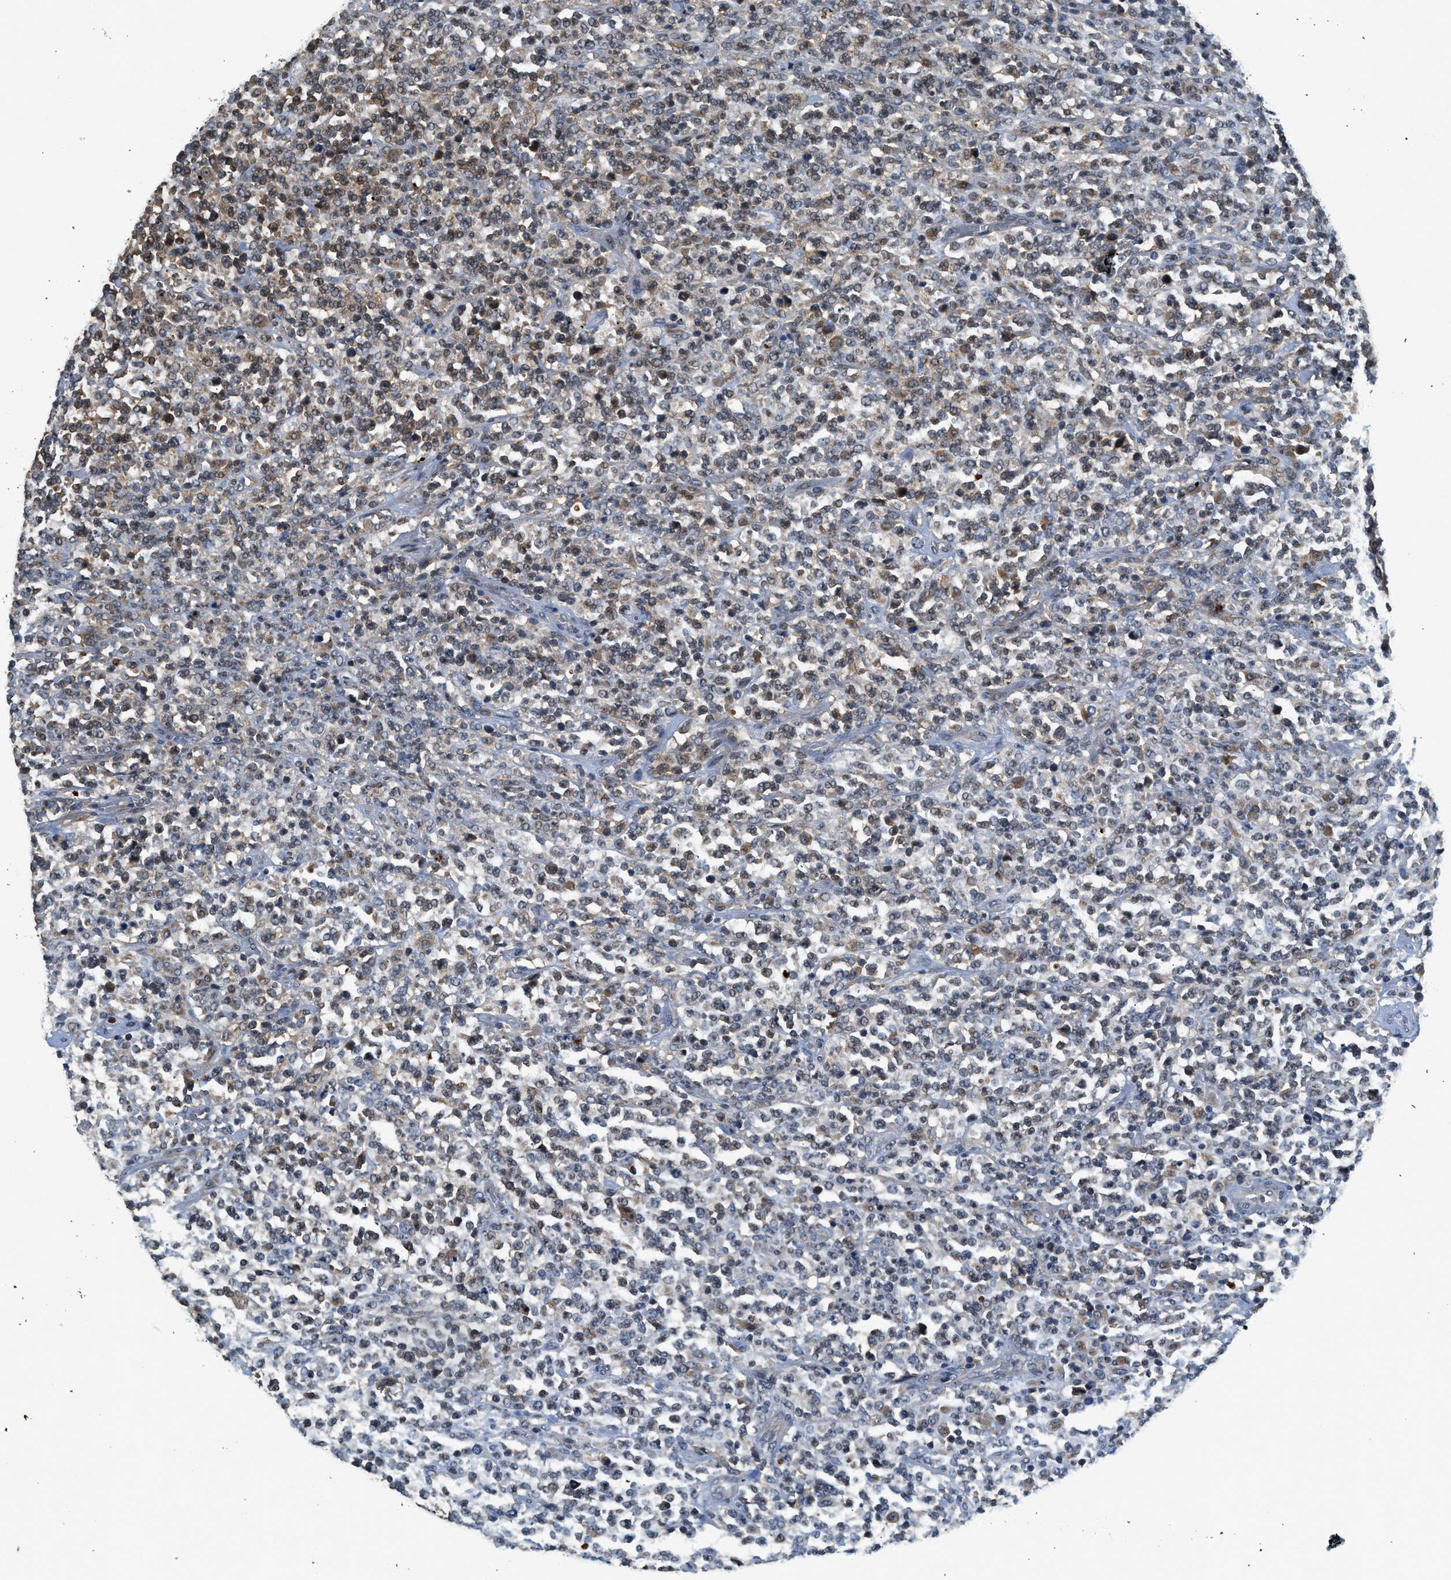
{"staining": {"intensity": "moderate", "quantity": "<25%", "location": "cytoplasmic/membranous"}, "tissue": "lymphoma", "cell_type": "Tumor cells", "image_type": "cancer", "snomed": [{"axis": "morphology", "description": "Malignant lymphoma, non-Hodgkin's type, High grade"}, {"axis": "topography", "description": "Soft tissue"}], "caption": "Human lymphoma stained for a protein (brown) shows moderate cytoplasmic/membranous positive expression in about <25% of tumor cells.", "gene": "SLC15A4", "patient": {"sex": "male", "age": 18}}